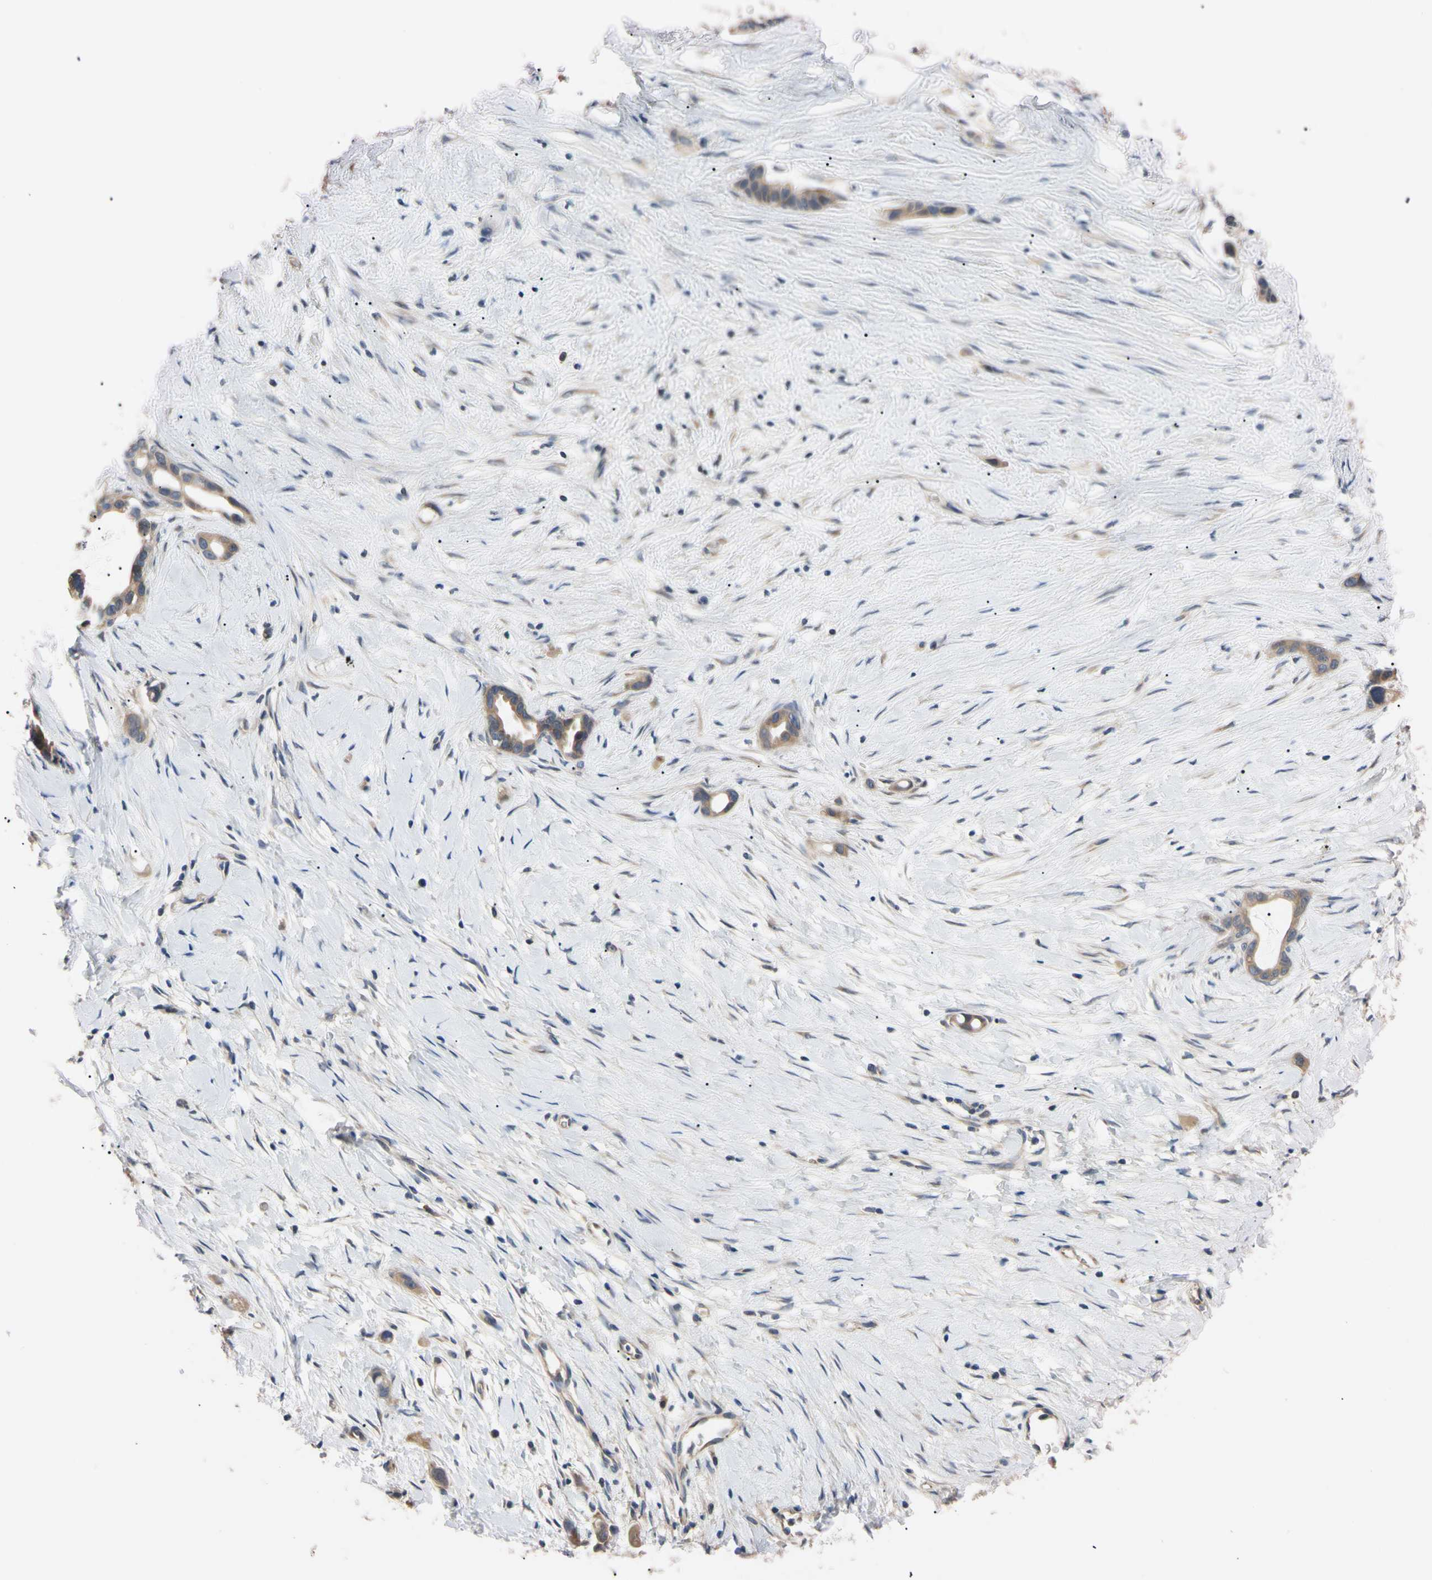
{"staining": {"intensity": "weak", "quantity": ">75%", "location": "cytoplasmic/membranous"}, "tissue": "liver cancer", "cell_type": "Tumor cells", "image_type": "cancer", "snomed": [{"axis": "morphology", "description": "Cholangiocarcinoma"}, {"axis": "topography", "description": "Liver"}], "caption": "Tumor cells show weak cytoplasmic/membranous expression in about >75% of cells in liver cancer.", "gene": "RARS1", "patient": {"sex": "female", "age": 65}}